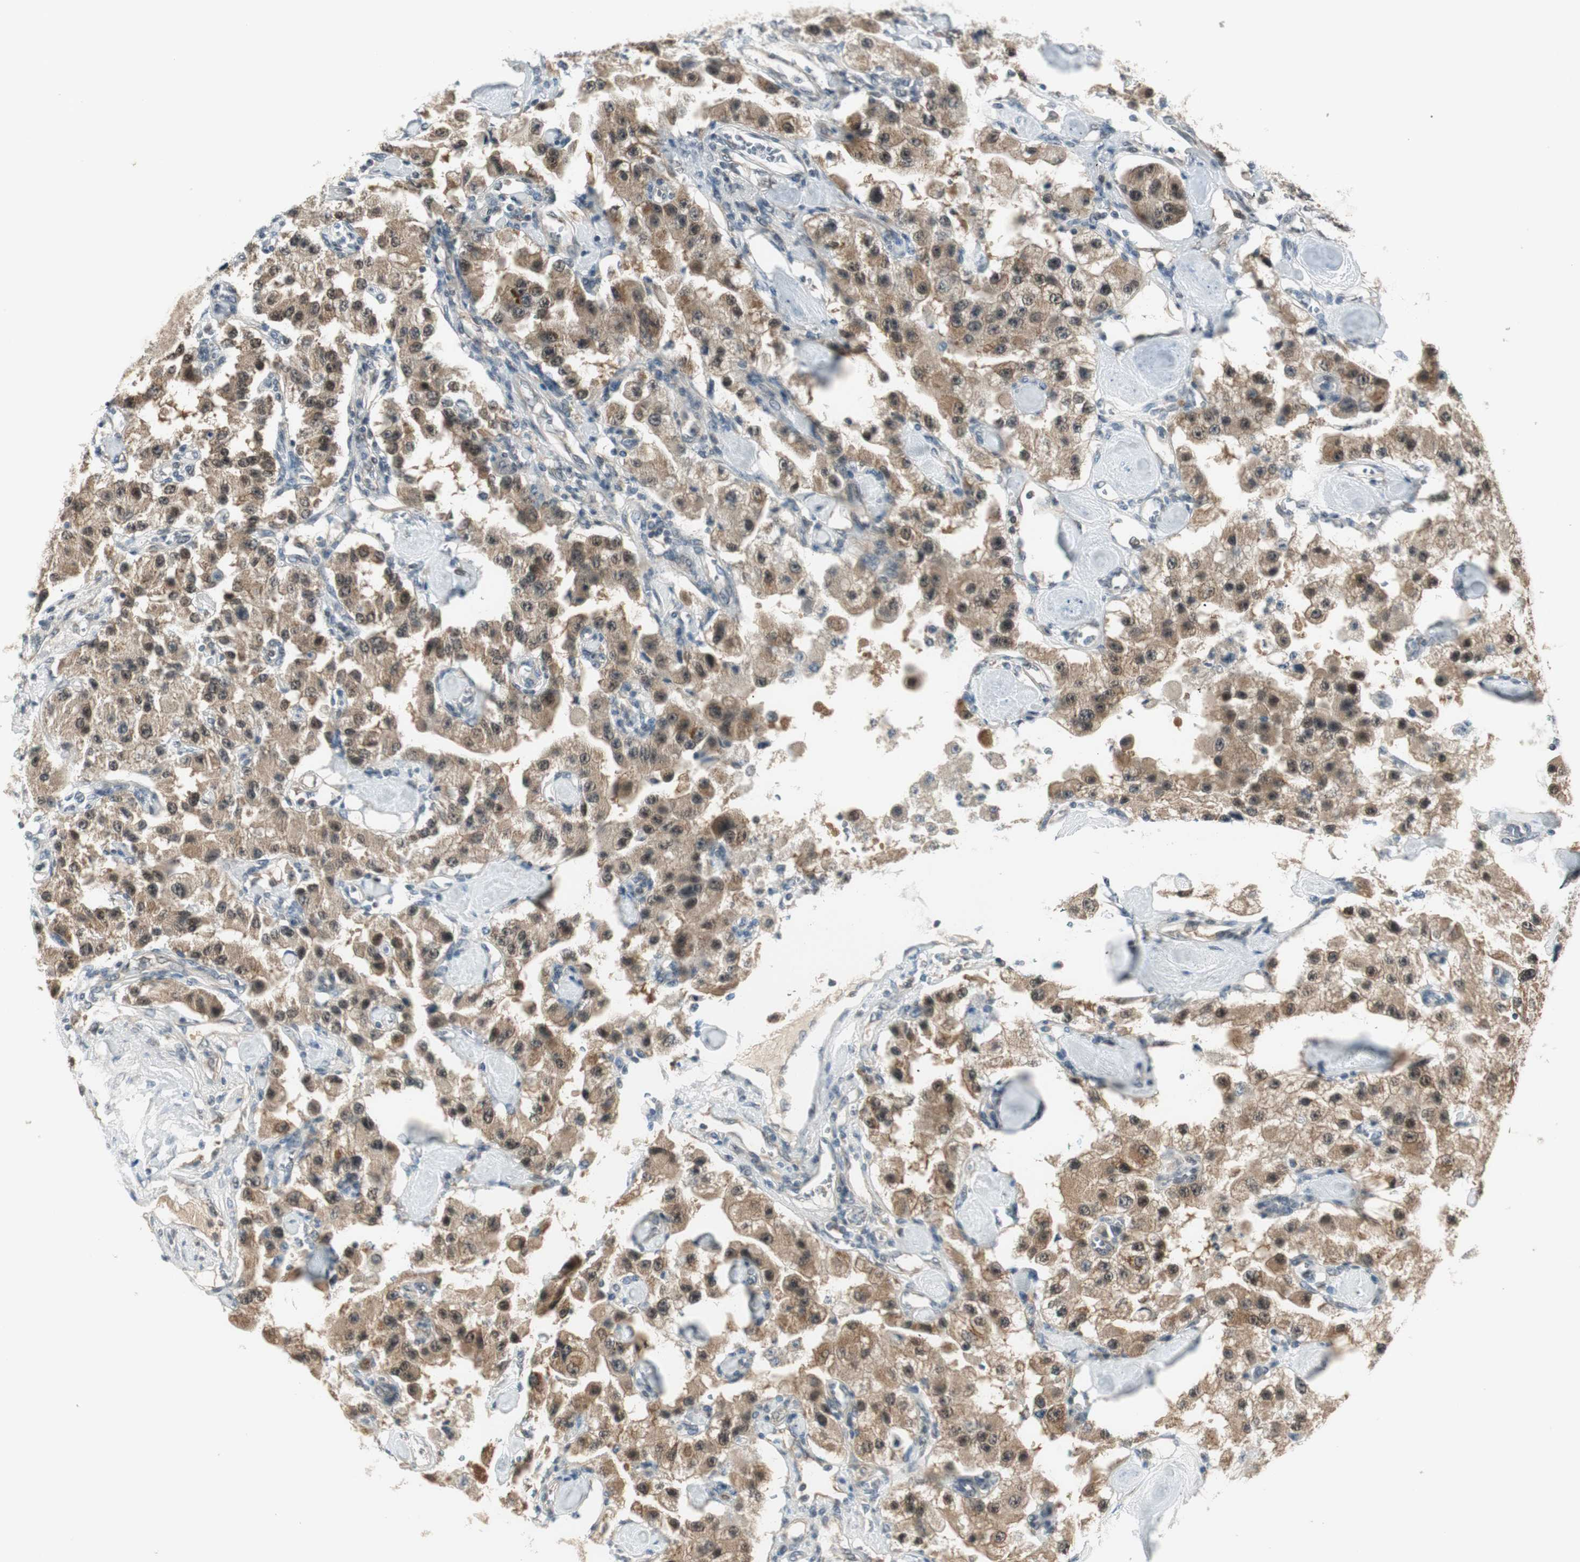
{"staining": {"intensity": "weak", "quantity": "25%-75%", "location": "cytoplasmic/membranous,nuclear"}, "tissue": "carcinoid", "cell_type": "Tumor cells", "image_type": "cancer", "snomed": [{"axis": "morphology", "description": "Carcinoid, malignant, NOS"}, {"axis": "topography", "description": "Pancreas"}], "caption": "Immunohistochemical staining of human carcinoid shows weak cytoplasmic/membranous and nuclear protein staining in approximately 25%-75% of tumor cells. The staining was performed using DAB, with brown indicating positive protein expression. Nuclei are stained blue with hematoxylin.", "gene": "IPO5", "patient": {"sex": "male", "age": 41}}